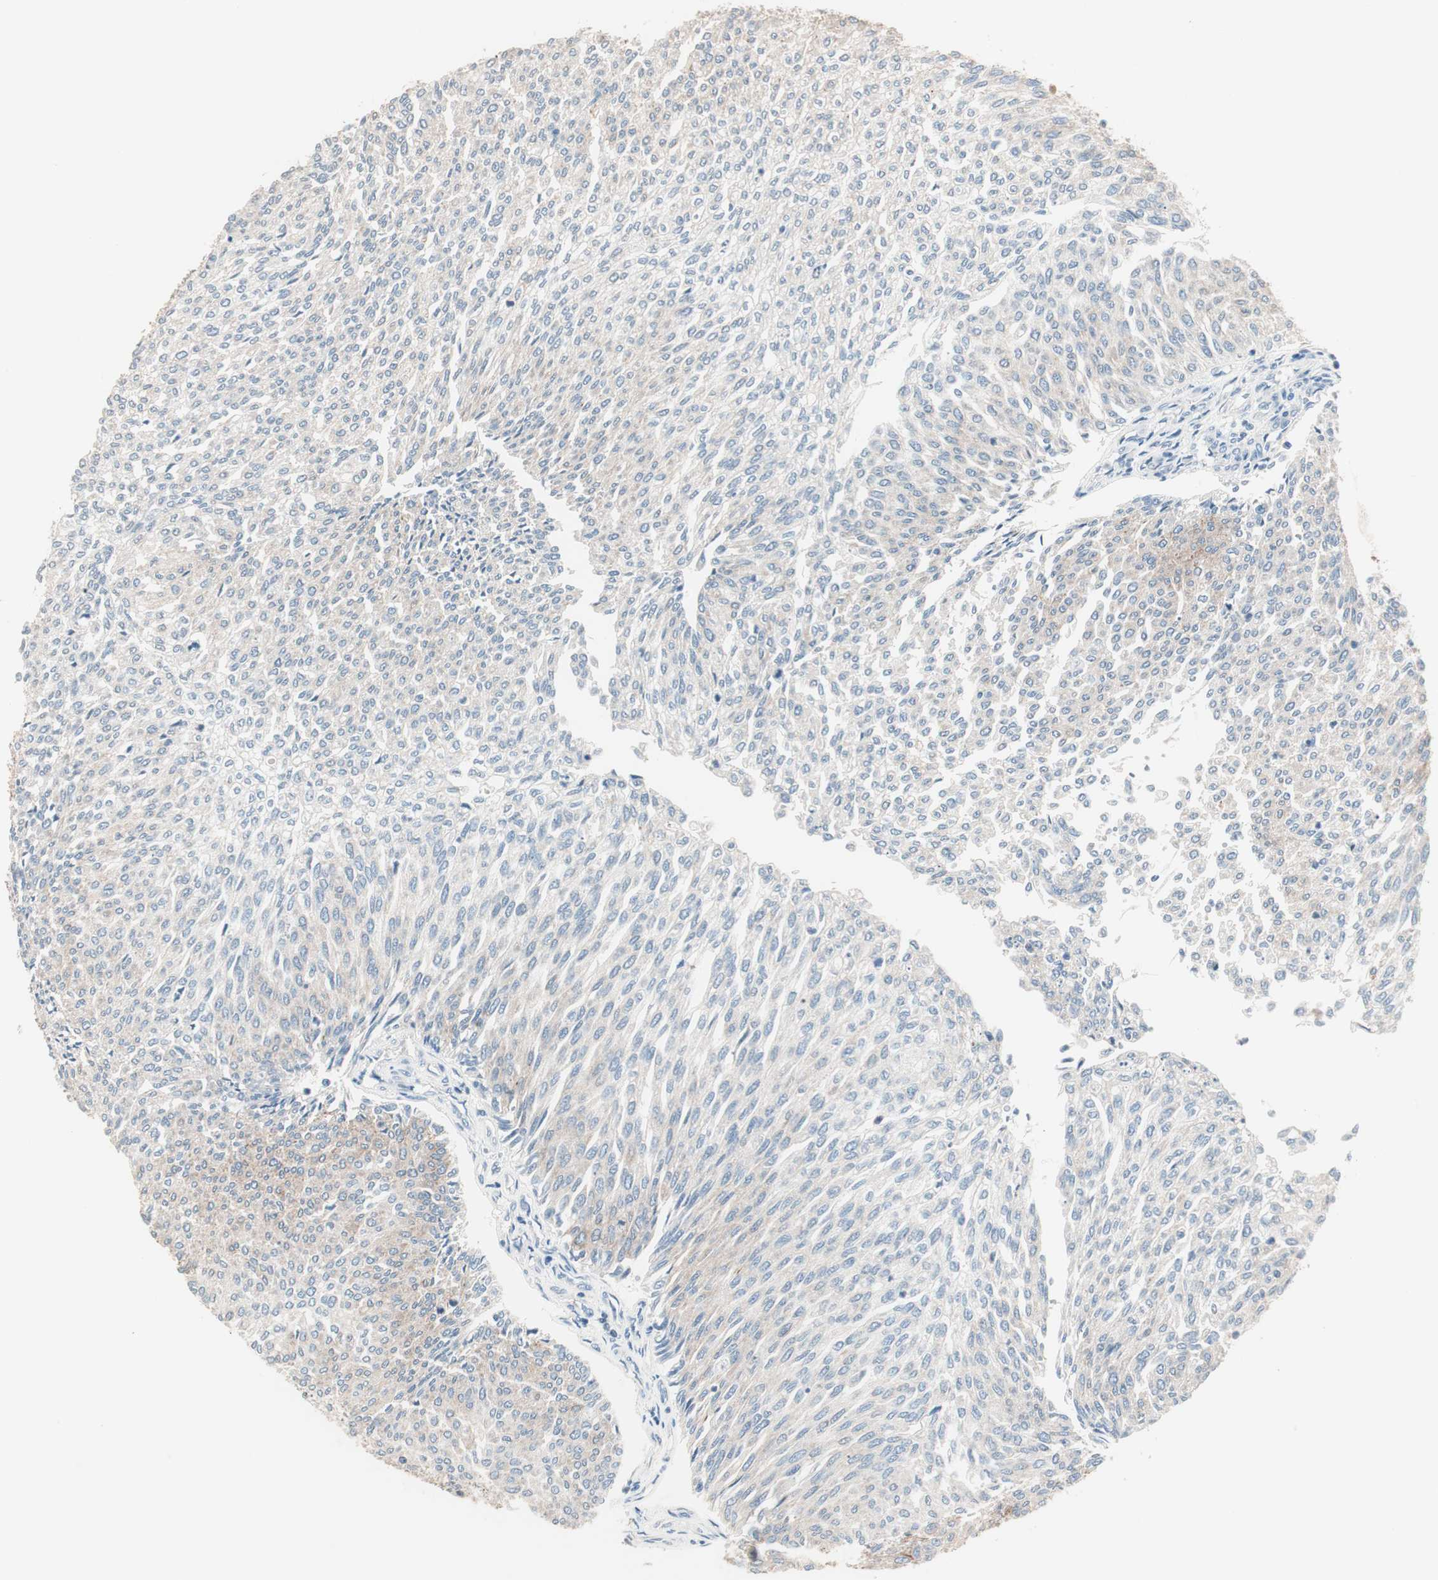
{"staining": {"intensity": "weak", "quantity": ">75%", "location": "cytoplasmic/membranous"}, "tissue": "urothelial cancer", "cell_type": "Tumor cells", "image_type": "cancer", "snomed": [{"axis": "morphology", "description": "Urothelial carcinoma, Low grade"}, {"axis": "topography", "description": "Urinary bladder"}], "caption": "High-magnification brightfield microscopy of urothelial cancer stained with DAB (brown) and counterstained with hematoxylin (blue). tumor cells exhibit weak cytoplasmic/membranous staining is identified in about>75% of cells.", "gene": "RAD54B", "patient": {"sex": "female", "age": 79}}